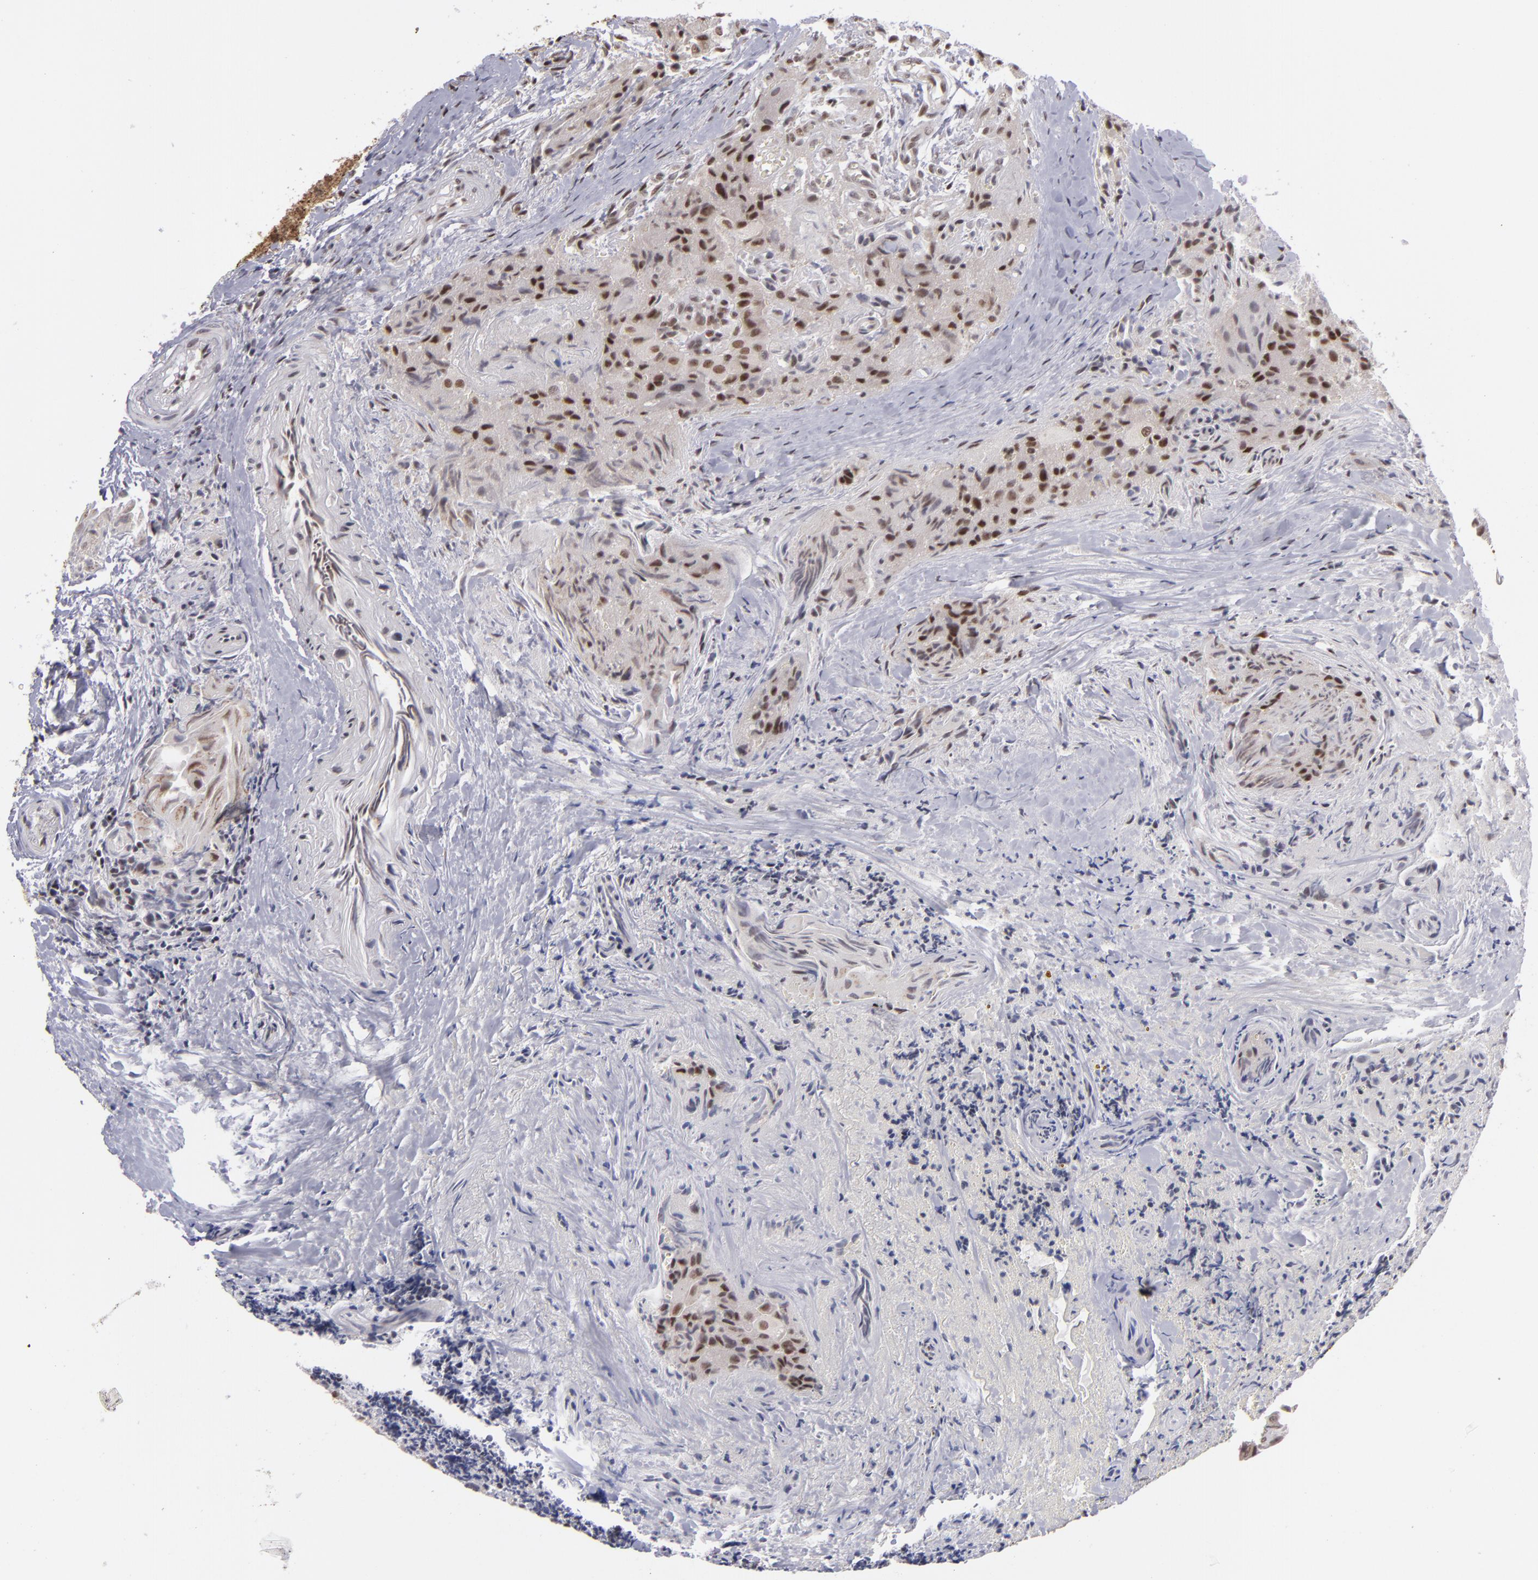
{"staining": {"intensity": "moderate", "quantity": ">75%", "location": "nuclear"}, "tissue": "thyroid cancer", "cell_type": "Tumor cells", "image_type": "cancer", "snomed": [{"axis": "morphology", "description": "Papillary adenocarcinoma, NOS"}, {"axis": "topography", "description": "Thyroid gland"}], "caption": "About >75% of tumor cells in thyroid papillary adenocarcinoma exhibit moderate nuclear protein staining as visualized by brown immunohistochemical staining.", "gene": "MLLT3", "patient": {"sex": "female", "age": 71}}